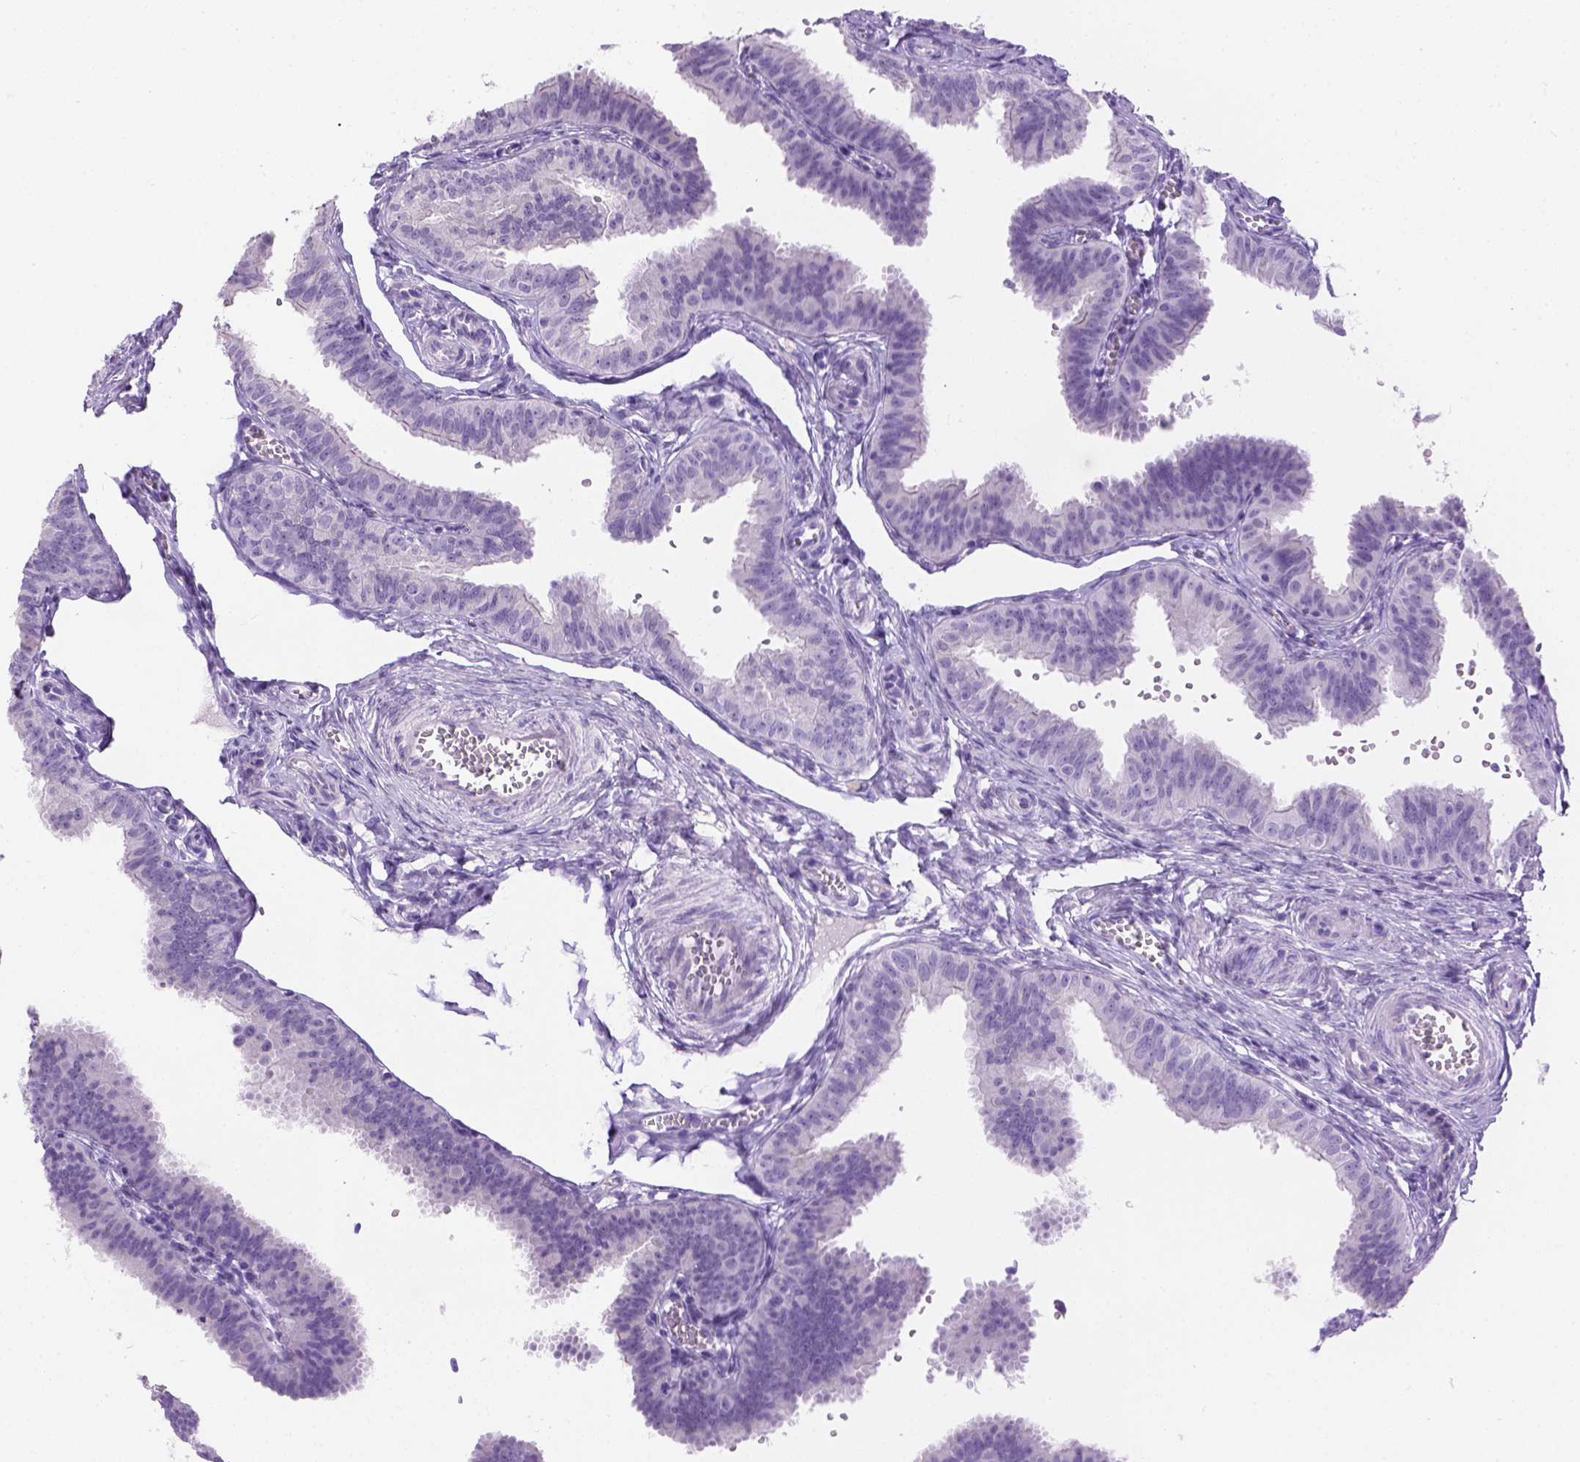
{"staining": {"intensity": "negative", "quantity": "none", "location": "none"}, "tissue": "fallopian tube", "cell_type": "Glandular cells", "image_type": "normal", "snomed": [{"axis": "morphology", "description": "Normal tissue, NOS"}, {"axis": "topography", "description": "Fallopian tube"}], "caption": "High power microscopy photomicrograph of an IHC photomicrograph of unremarkable fallopian tube, revealing no significant staining in glandular cells.", "gene": "TMEM38A", "patient": {"sex": "female", "age": 25}}